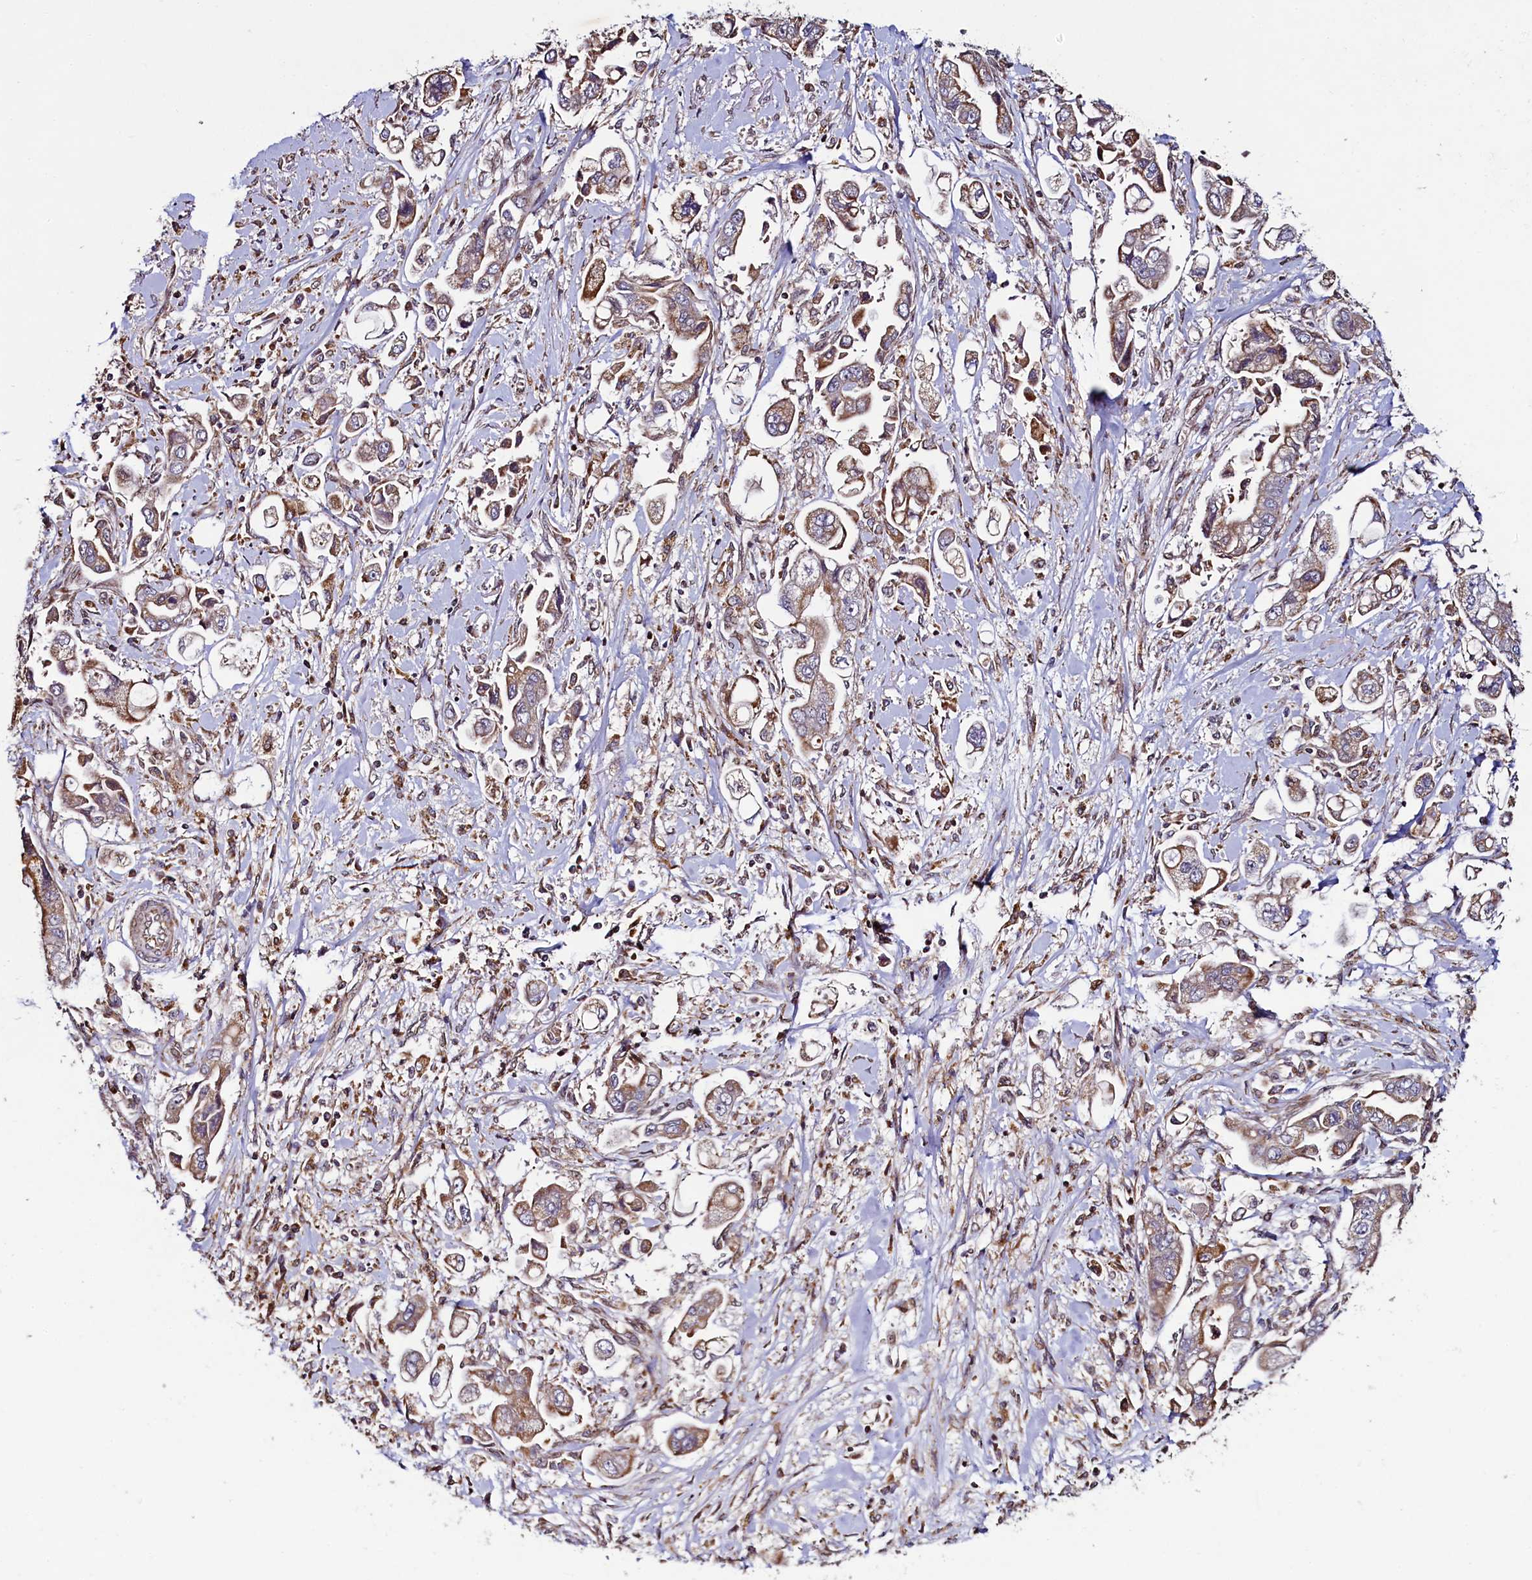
{"staining": {"intensity": "weak", "quantity": "25%-75%", "location": "cytoplasmic/membranous"}, "tissue": "stomach cancer", "cell_type": "Tumor cells", "image_type": "cancer", "snomed": [{"axis": "morphology", "description": "Adenocarcinoma, NOS"}, {"axis": "topography", "description": "Stomach"}], "caption": "Human adenocarcinoma (stomach) stained with a brown dye displays weak cytoplasmic/membranous positive expression in about 25%-75% of tumor cells.", "gene": "ZNF577", "patient": {"sex": "male", "age": 62}}